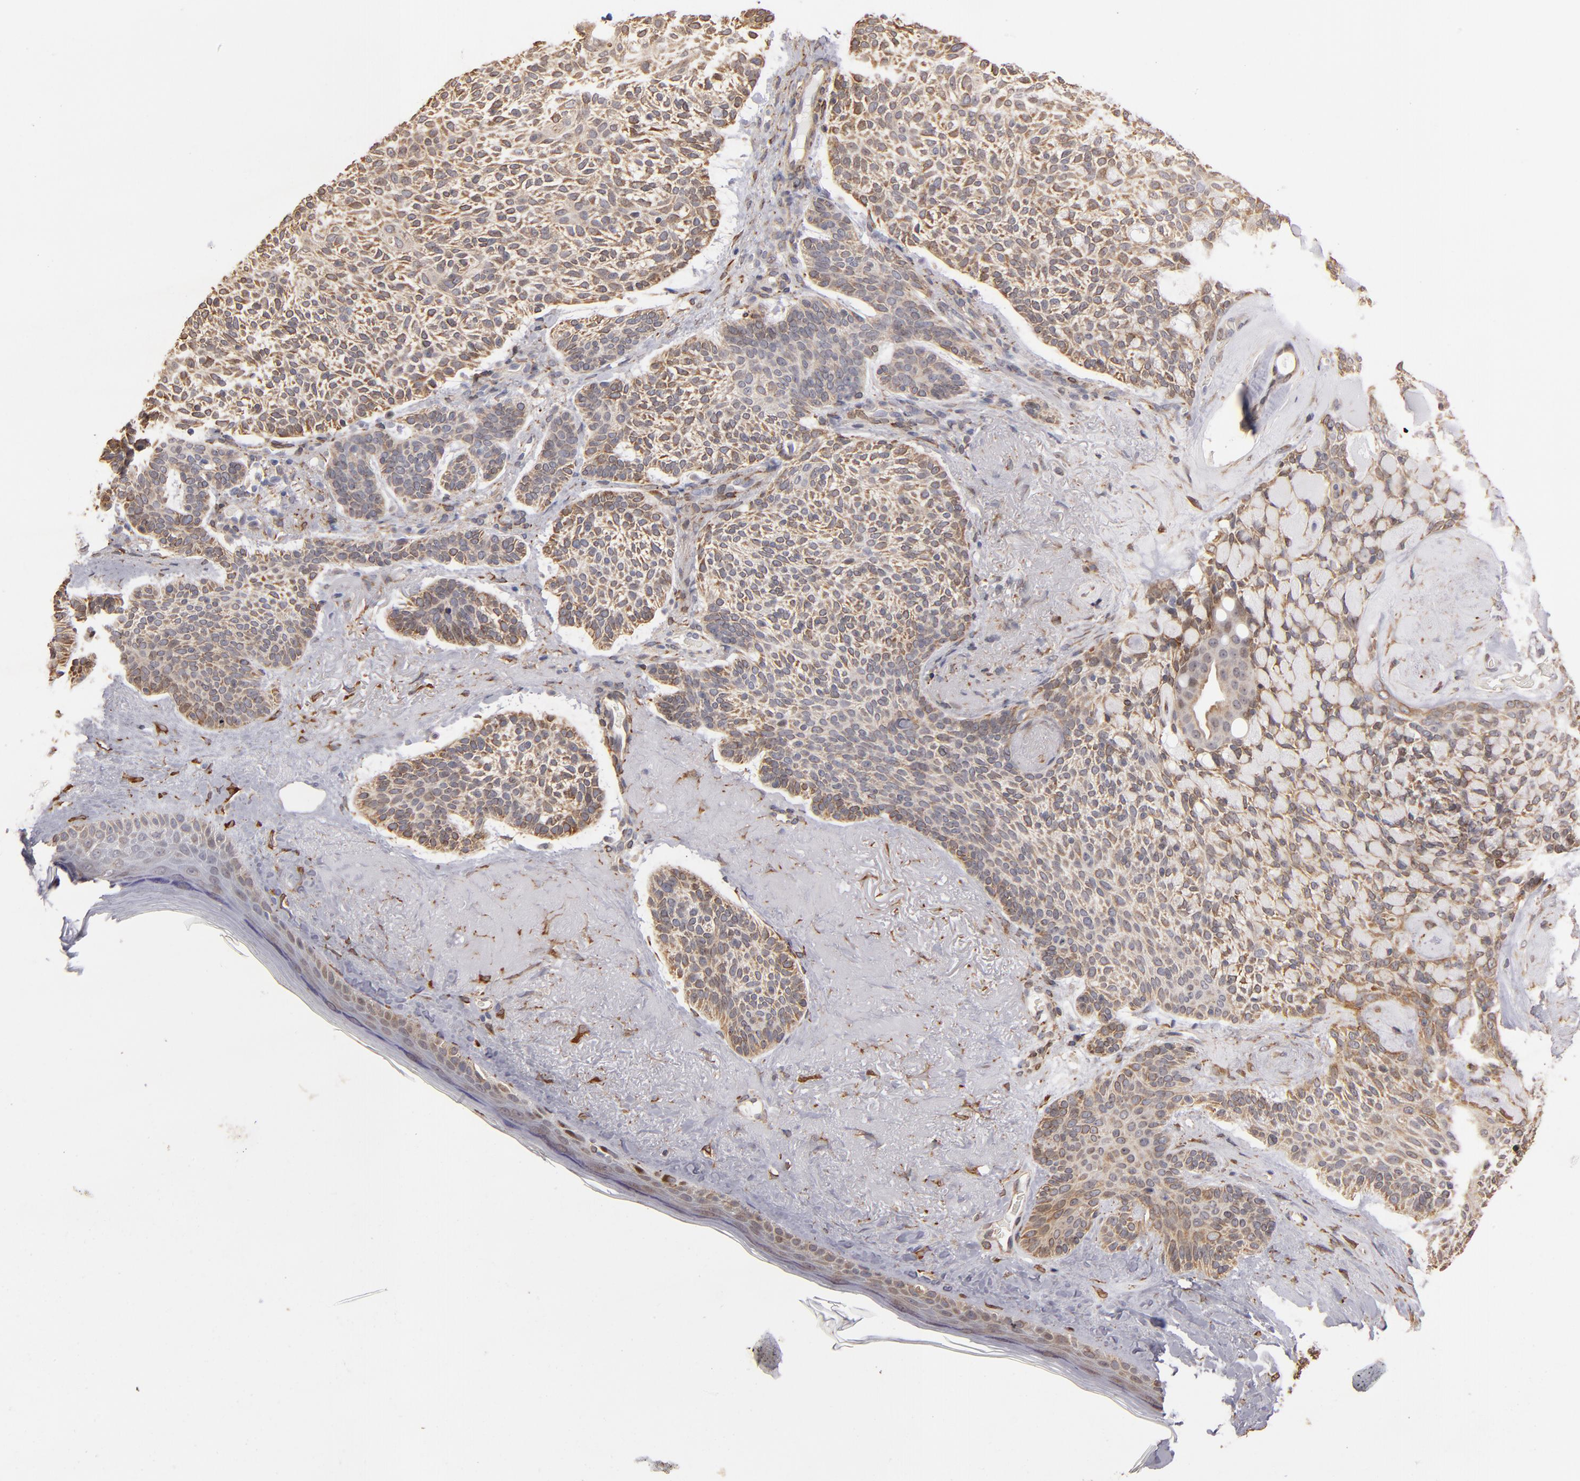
{"staining": {"intensity": "weak", "quantity": ">75%", "location": "cytoplasmic/membranous"}, "tissue": "skin cancer", "cell_type": "Tumor cells", "image_type": "cancer", "snomed": [{"axis": "morphology", "description": "Normal tissue, NOS"}, {"axis": "morphology", "description": "Basal cell carcinoma"}, {"axis": "topography", "description": "Skin"}], "caption": "Weak cytoplasmic/membranous protein positivity is present in about >75% of tumor cells in skin cancer (basal cell carcinoma).", "gene": "PGRMC1", "patient": {"sex": "female", "age": 70}}